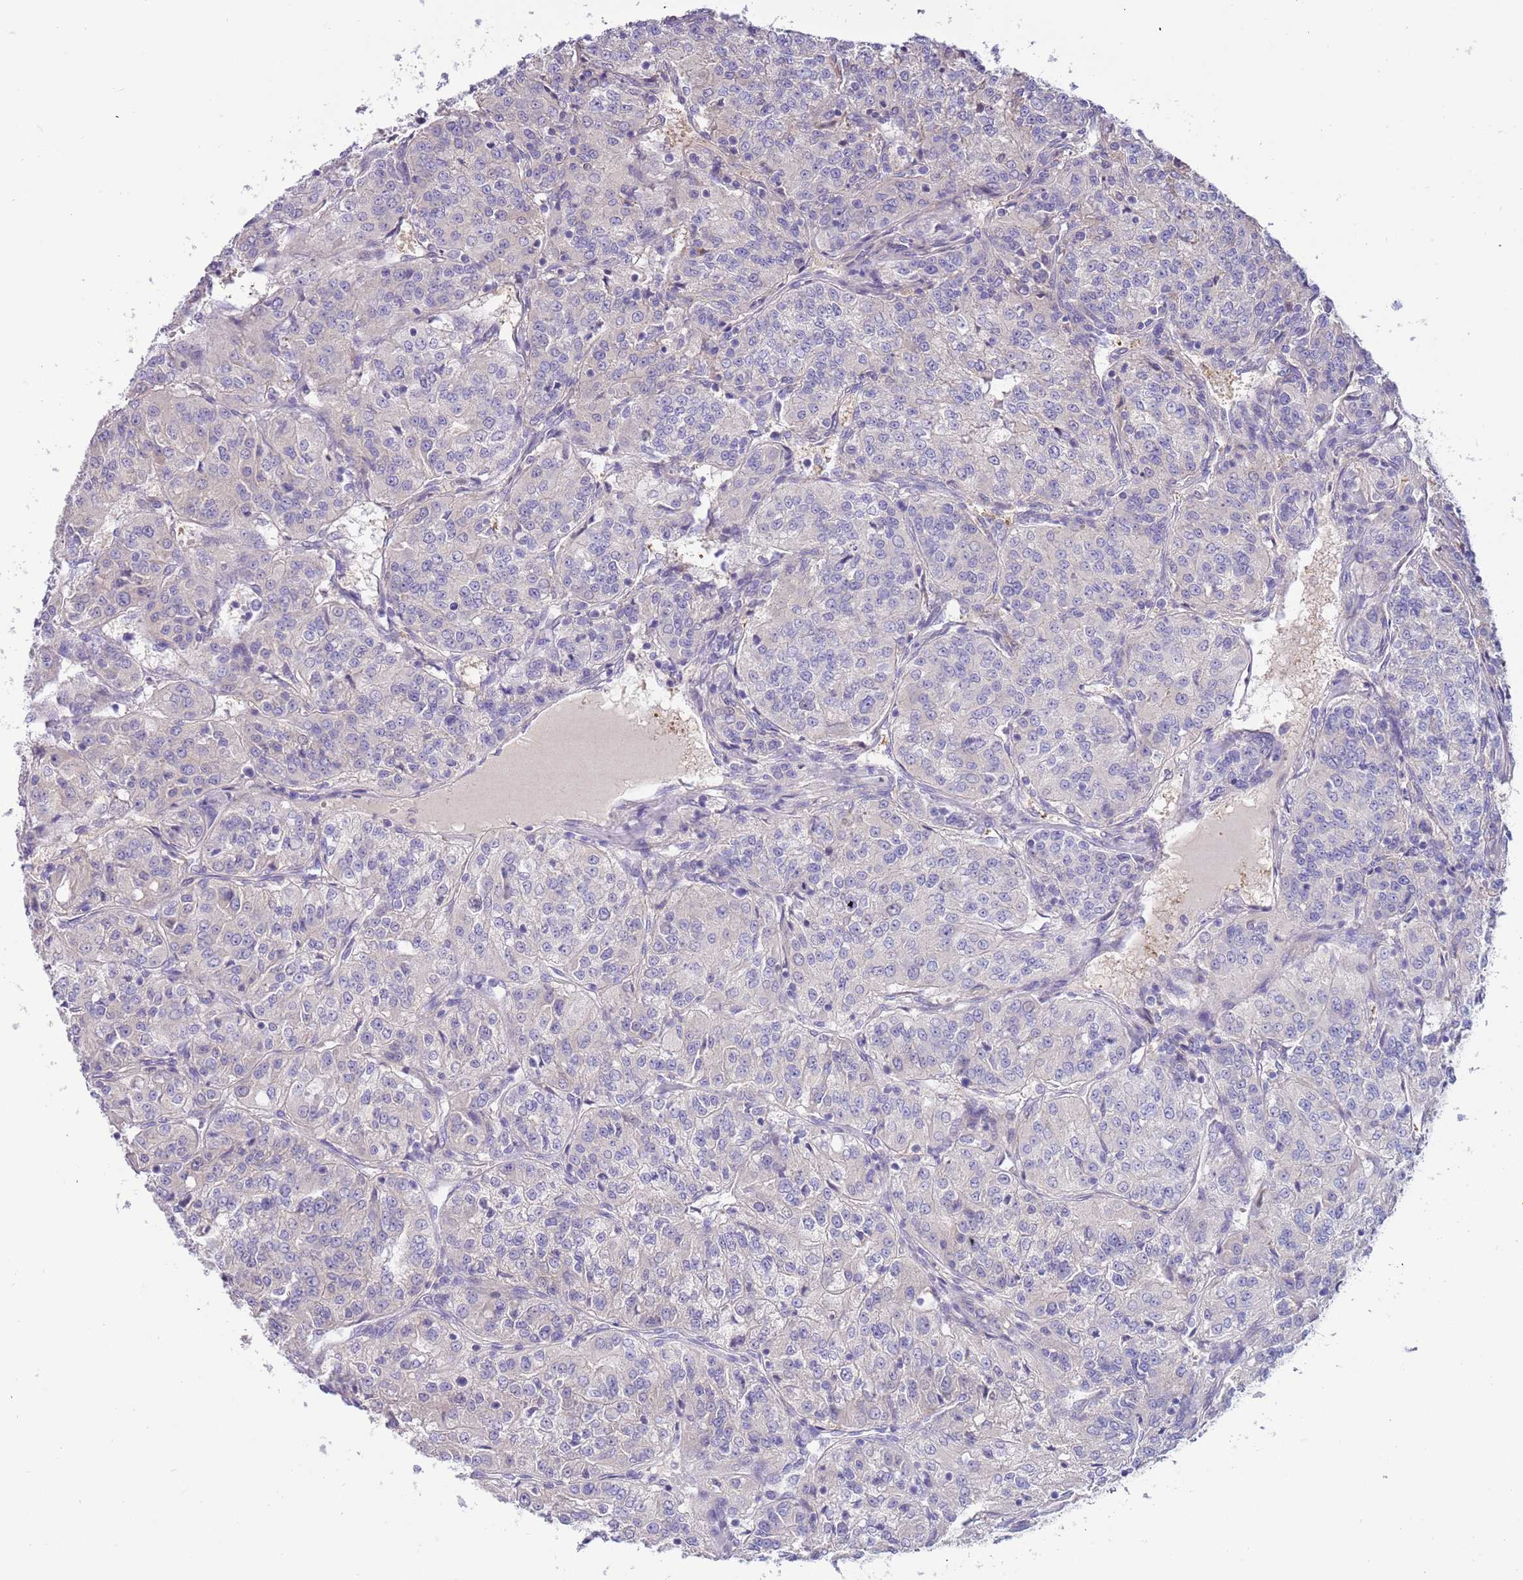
{"staining": {"intensity": "negative", "quantity": "none", "location": "none"}, "tissue": "renal cancer", "cell_type": "Tumor cells", "image_type": "cancer", "snomed": [{"axis": "morphology", "description": "Adenocarcinoma, NOS"}, {"axis": "topography", "description": "Kidney"}], "caption": "DAB immunohistochemical staining of adenocarcinoma (renal) exhibits no significant staining in tumor cells. (Brightfield microscopy of DAB (3,3'-diaminobenzidine) immunohistochemistry at high magnification).", "gene": "CABYR", "patient": {"sex": "female", "age": 63}}